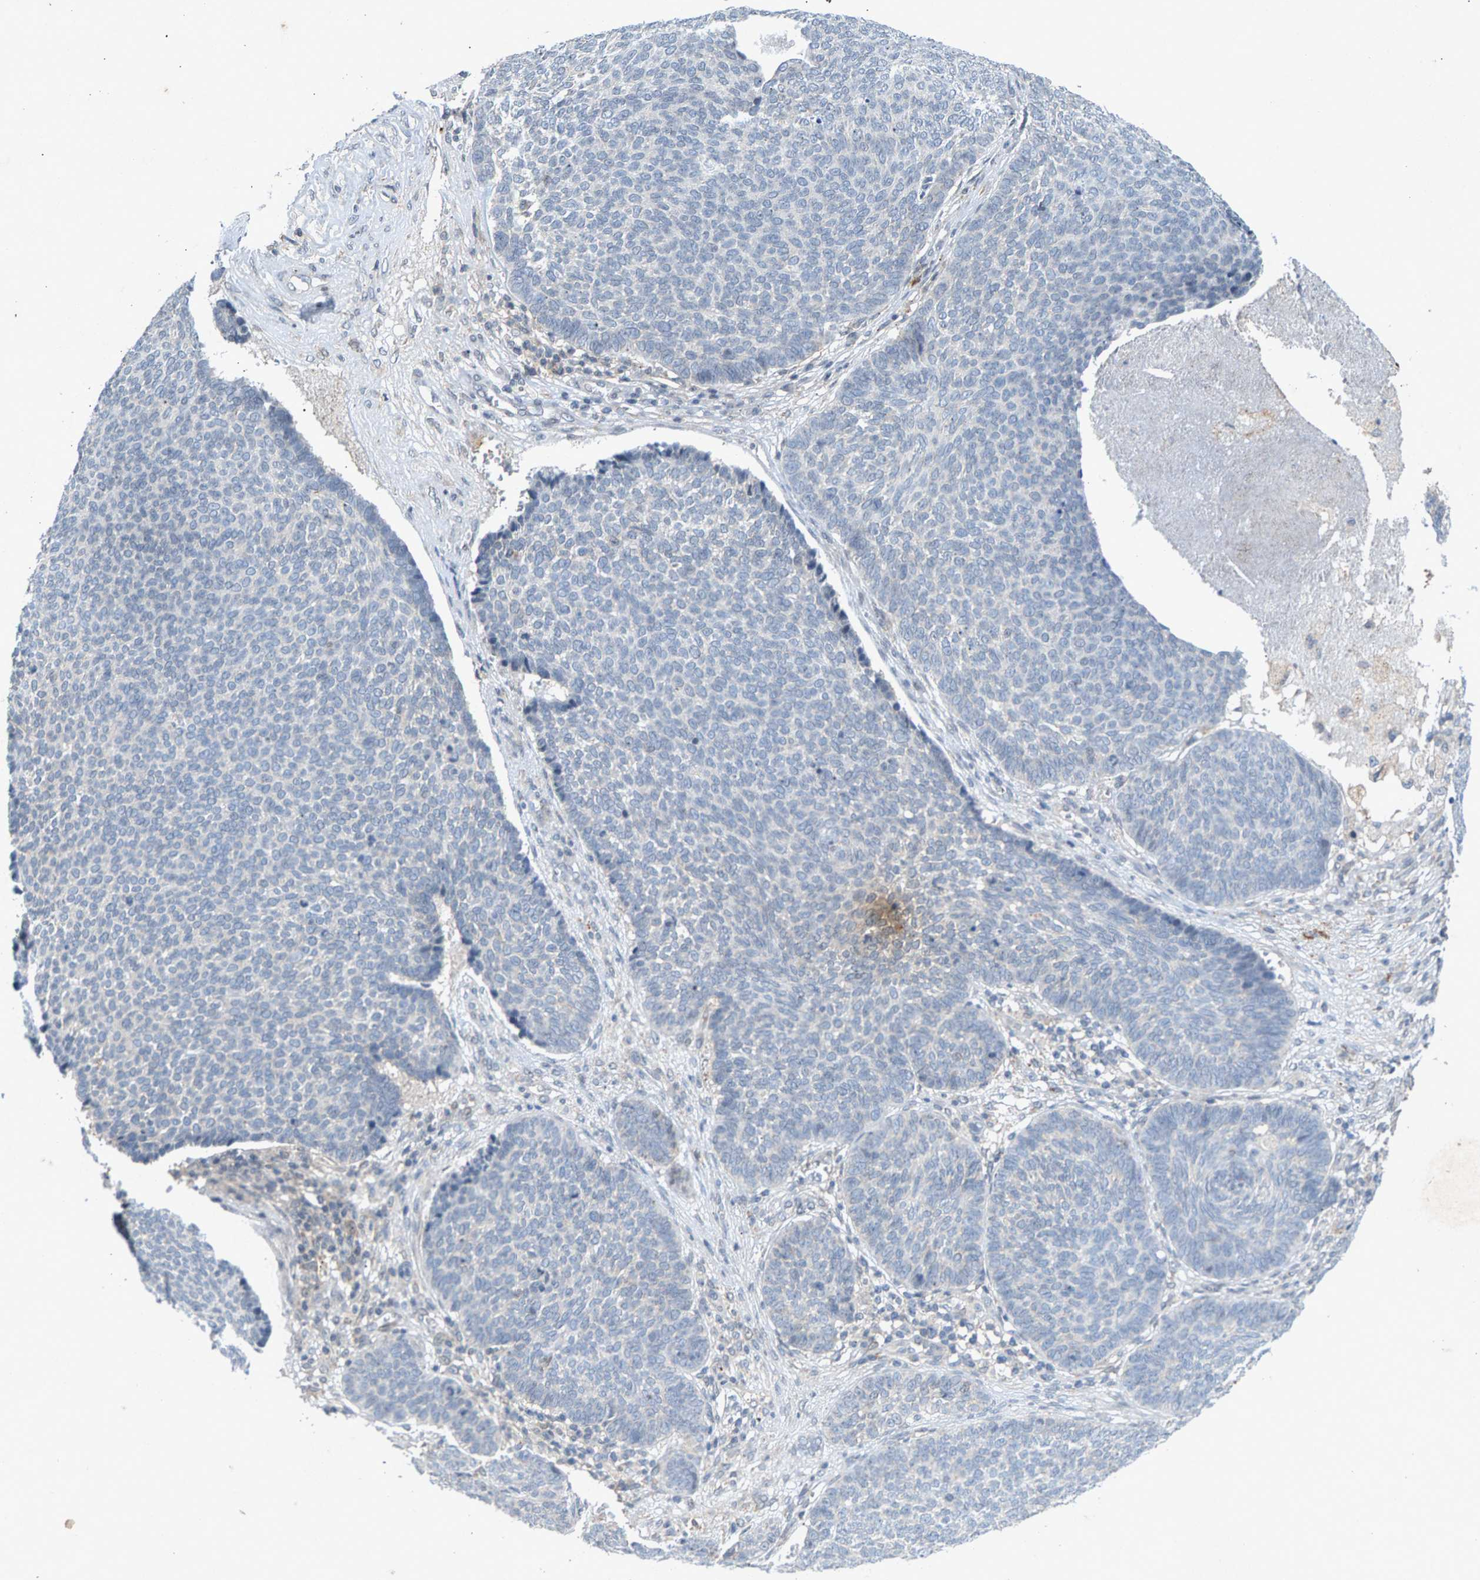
{"staining": {"intensity": "negative", "quantity": "none", "location": "none"}, "tissue": "skin cancer", "cell_type": "Tumor cells", "image_type": "cancer", "snomed": [{"axis": "morphology", "description": "Basal cell carcinoma"}, {"axis": "topography", "description": "Skin"}], "caption": "Immunohistochemical staining of human basal cell carcinoma (skin) demonstrates no significant expression in tumor cells.", "gene": "ZPR1", "patient": {"sex": "male", "age": 84}}